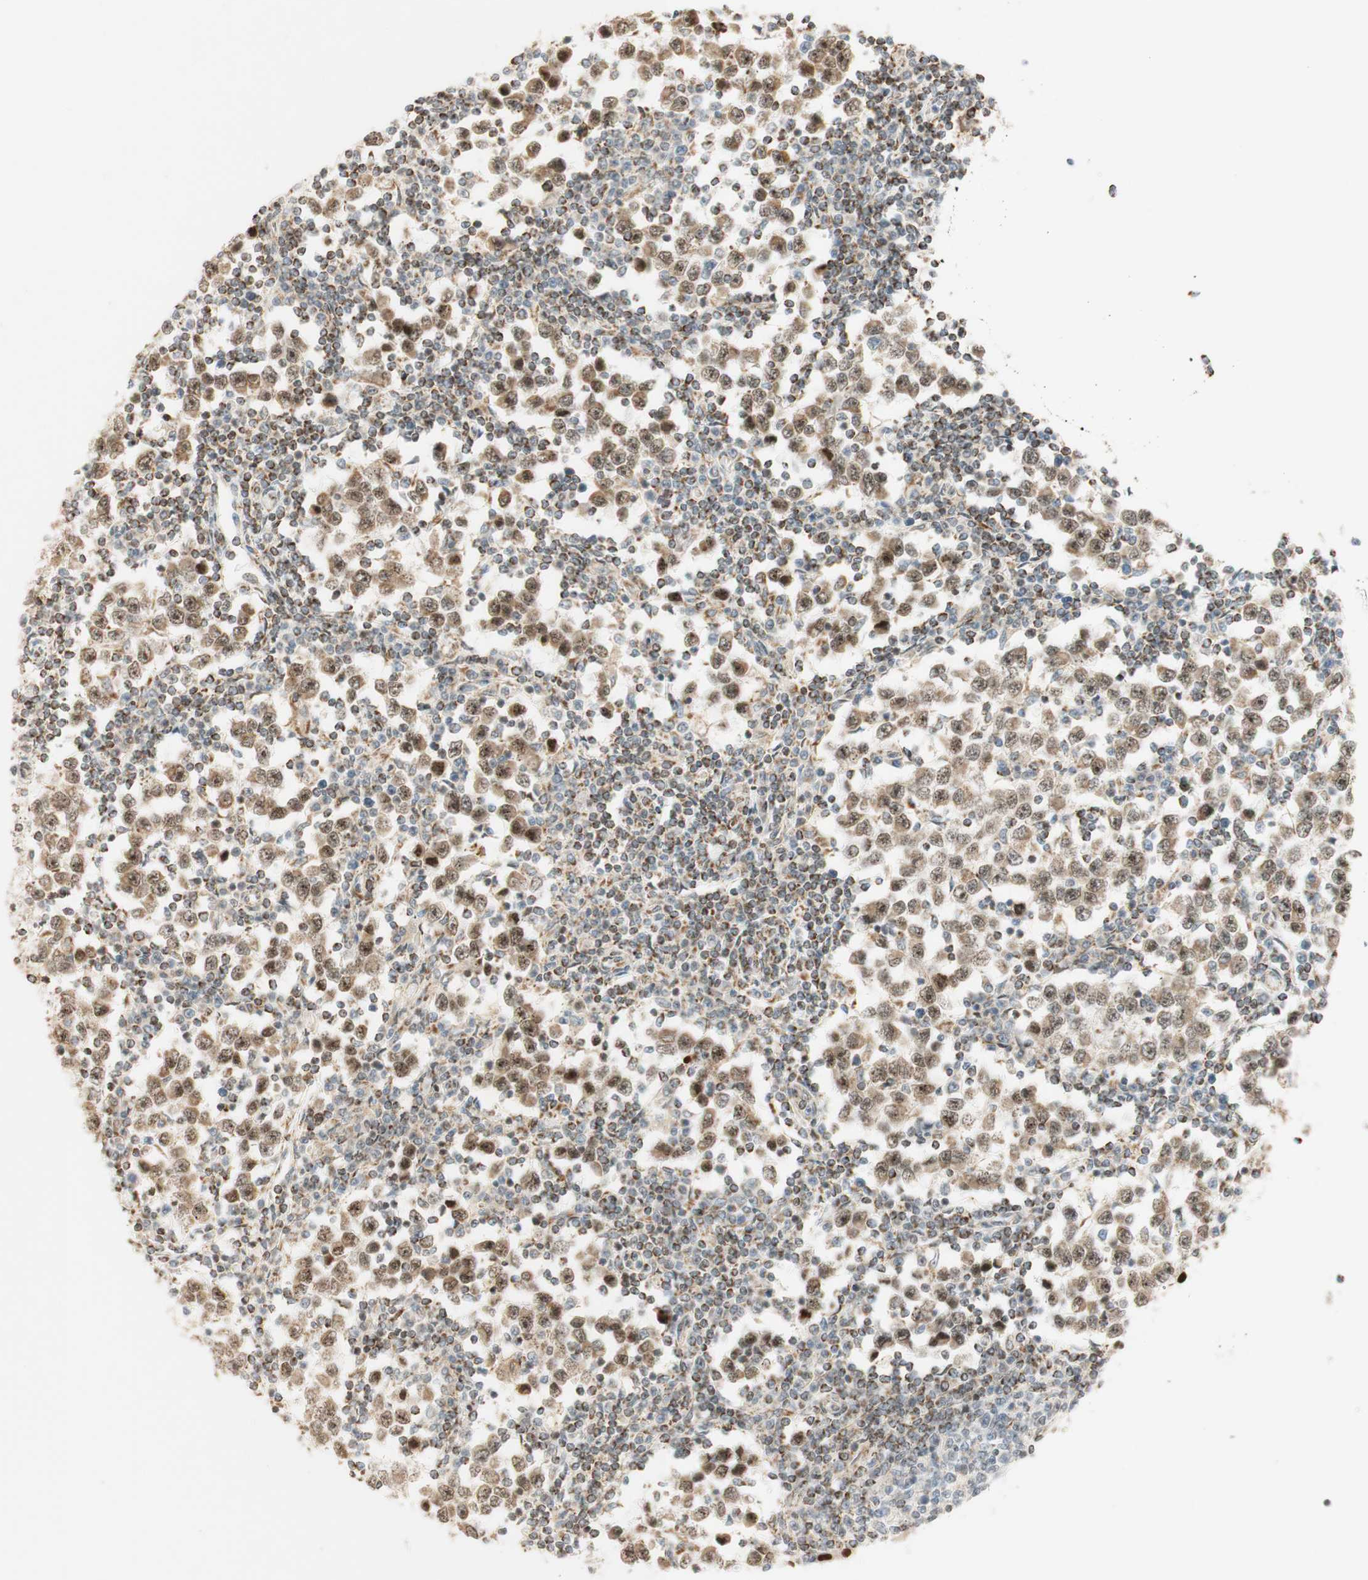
{"staining": {"intensity": "moderate", "quantity": ">75%", "location": "cytoplasmic/membranous,nuclear"}, "tissue": "testis cancer", "cell_type": "Tumor cells", "image_type": "cancer", "snomed": [{"axis": "morphology", "description": "Seminoma, NOS"}, {"axis": "topography", "description": "Testis"}], "caption": "The photomicrograph reveals immunohistochemical staining of seminoma (testis). There is moderate cytoplasmic/membranous and nuclear positivity is seen in about >75% of tumor cells.", "gene": "ZNF782", "patient": {"sex": "male", "age": 65}}